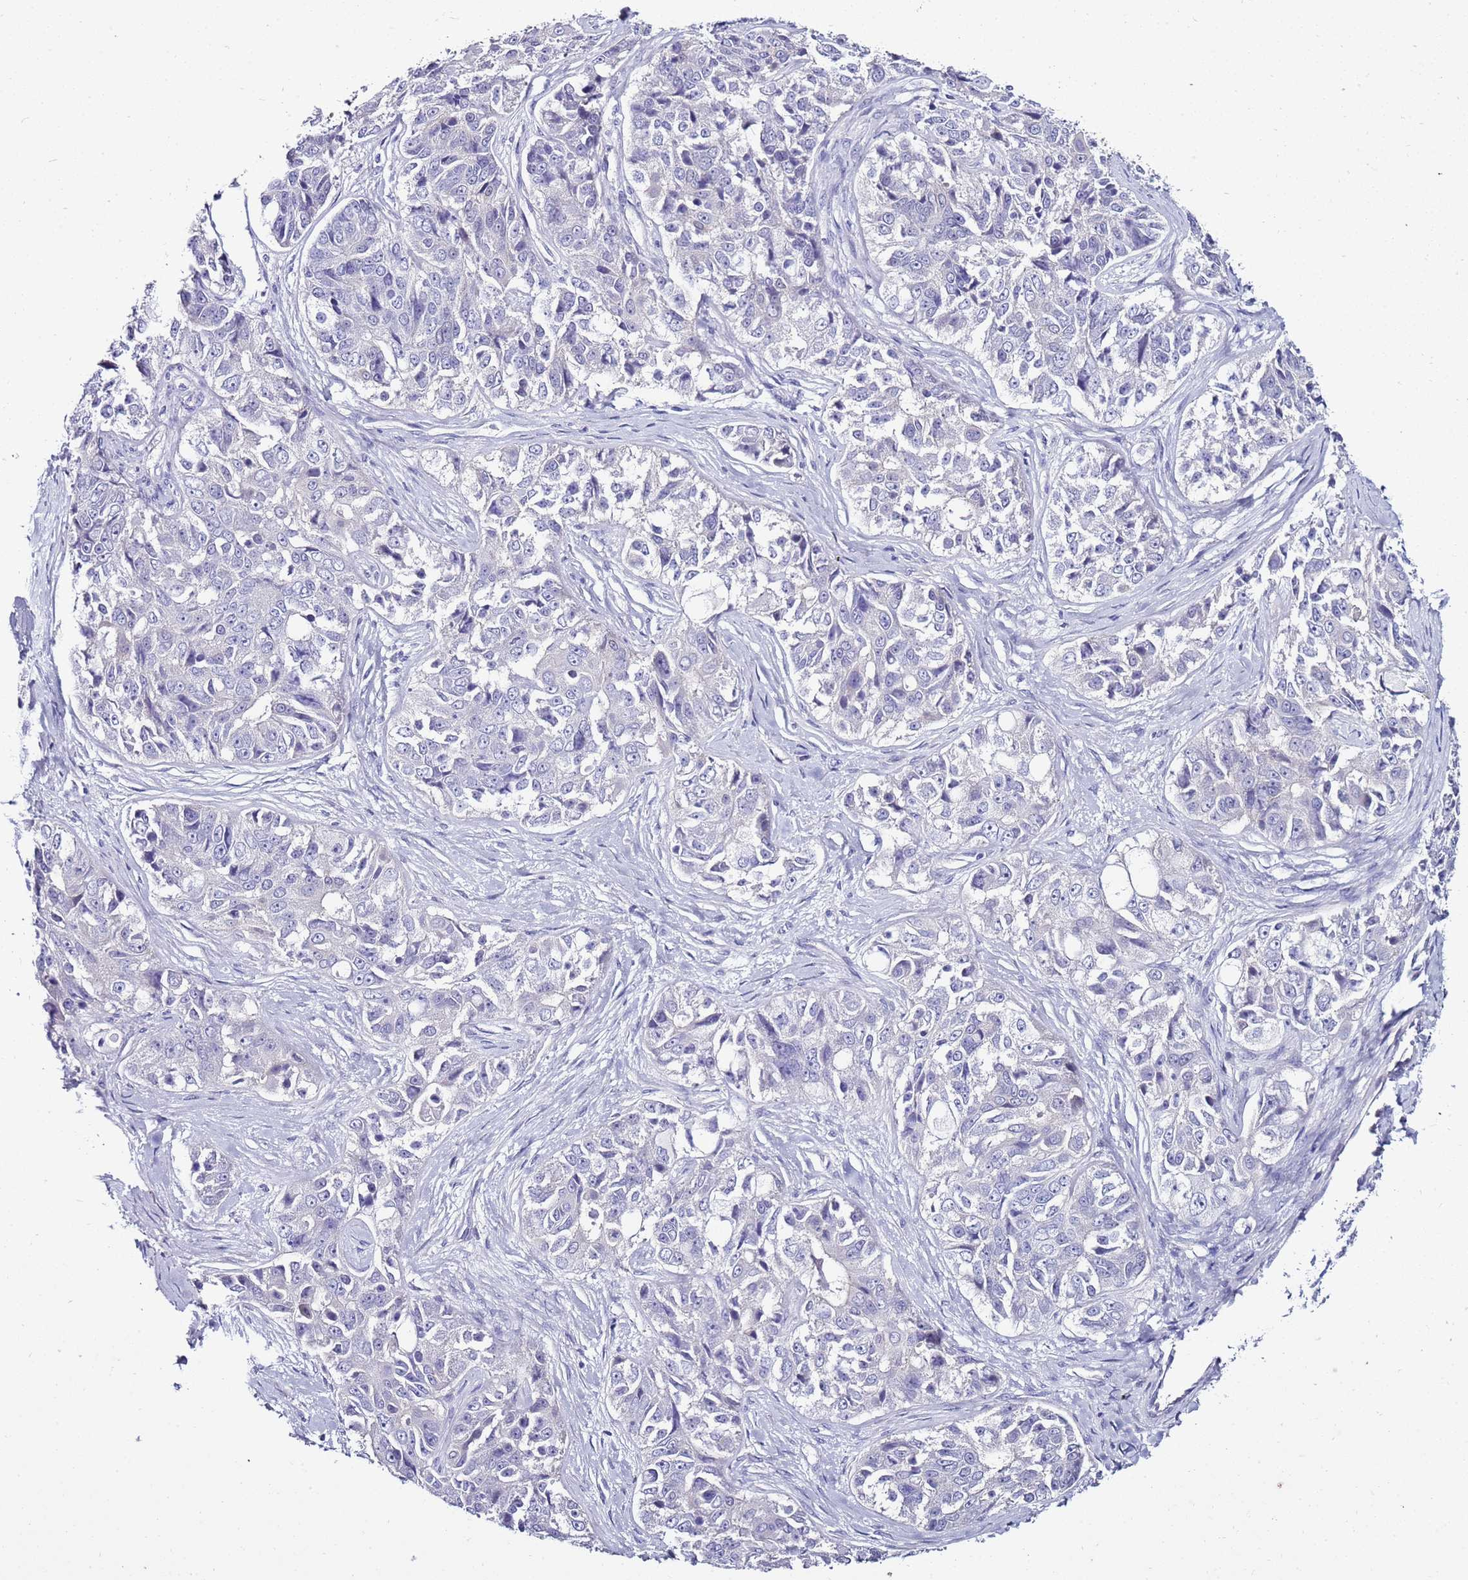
{"staining": {"intensity": "negative", "quantity": "none", "location": "none"}, "tissue": "ovarian cancer", "cell_type": "Tumor cells", "image_type": "cancer", "snomed": [{"axis": "morphology", "description": "Carcinoma, endometroid"}, {"axis": "topography", "description": "Ovary"}], "caption": "Photomicrograph shows no protein expression in tumor cells of ovarian cancer tissue.", "gene": "GPN3", "patient": {"sex": "female", "age": 51}}